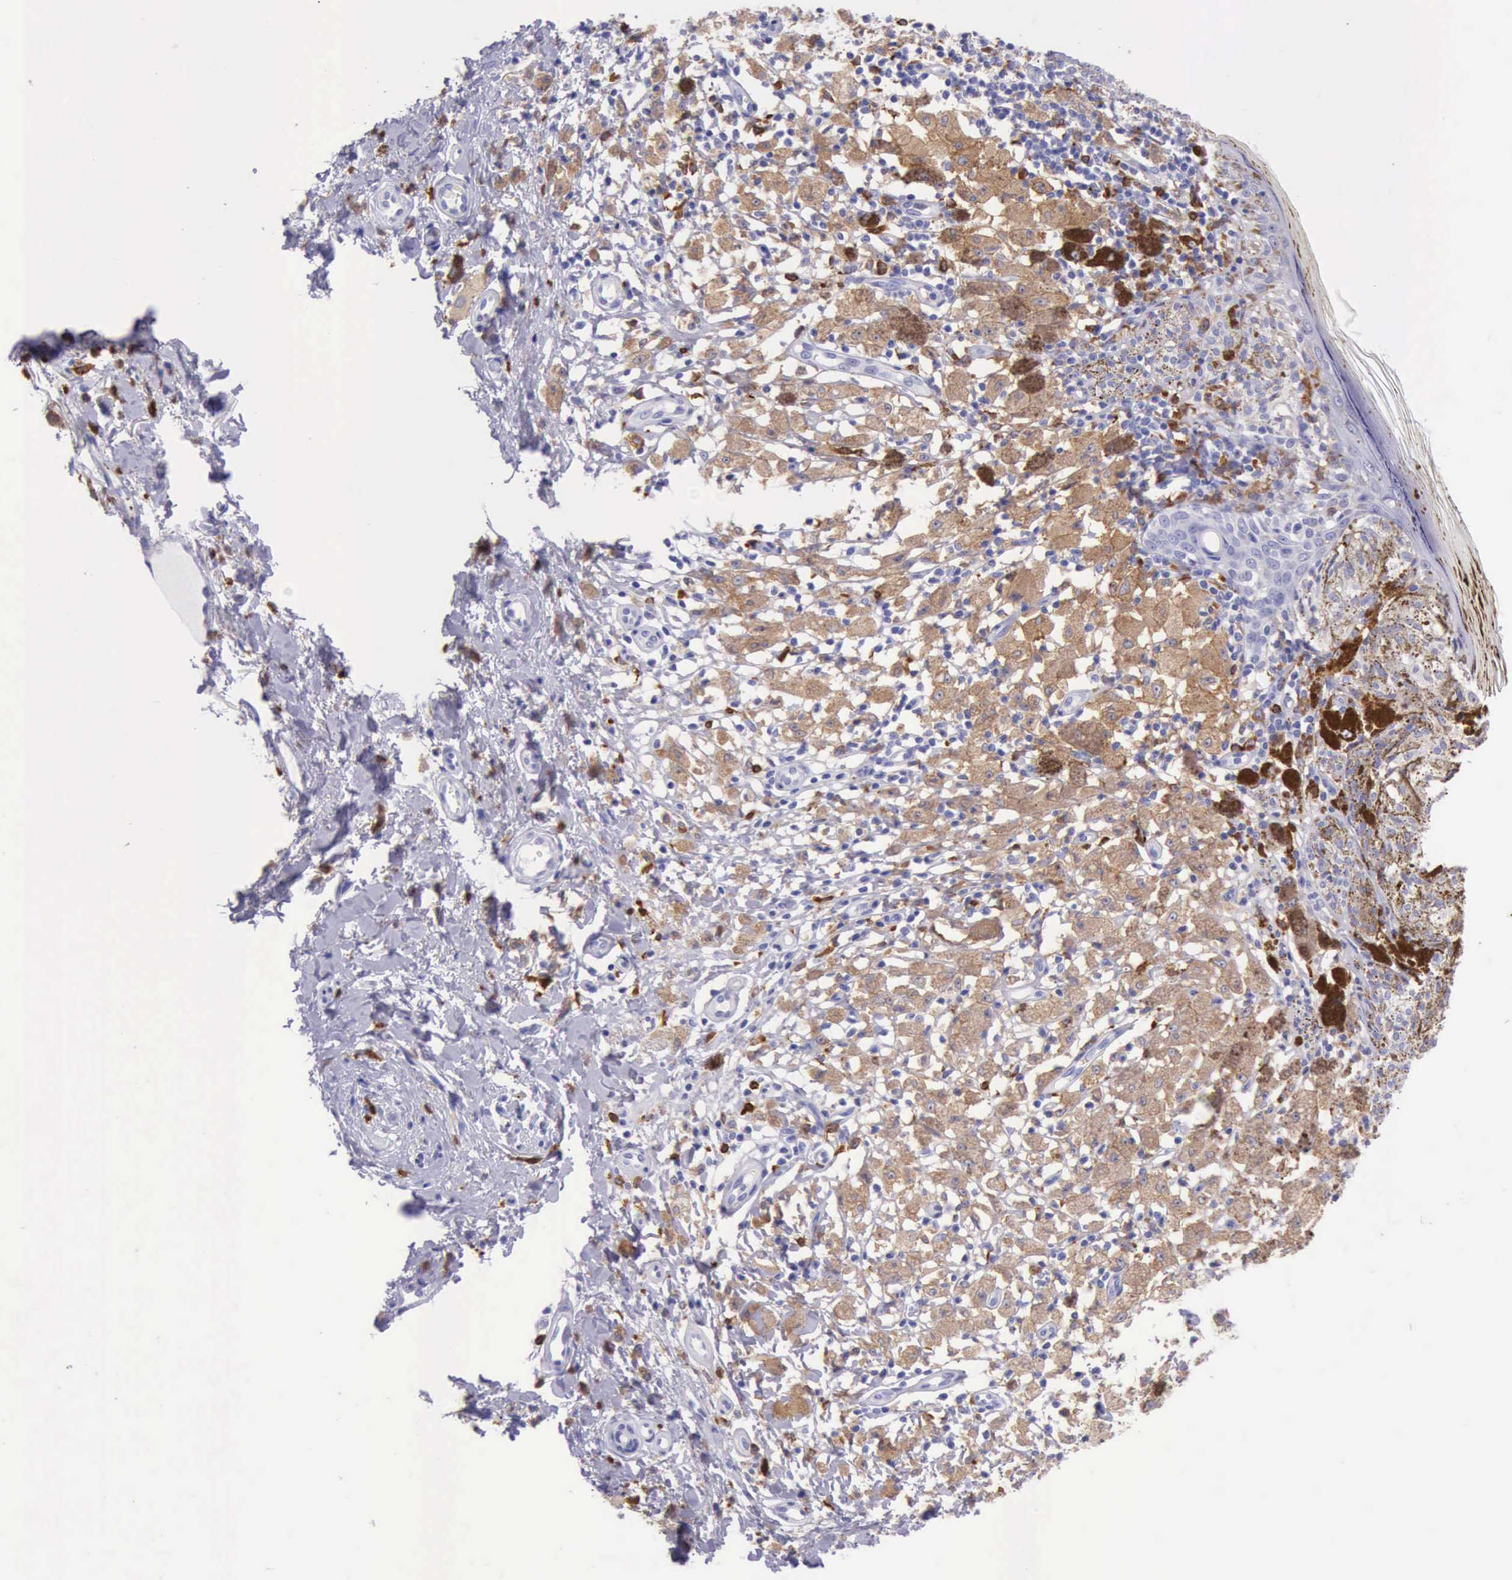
{"staining": {"intensity": "moderate", "quantity": "25%-75%", "location": "cytoplasmic/membranous"}, "tissue": "melanoma", "cell_type": "Tumor cells", "image_type": "cancer", "snomed": [{"axis": "morphology", "description": "Malignant melanoma, NOS"}, {"axis": "topography", "description": "Skin"}], "caption": "Moderate cytoplasmic/membranous expression is identified in about 25%-75% of tumor cells in malignant melanoma.", "gene": "BTK", "patient": {"sex": "male", "age": 88}}